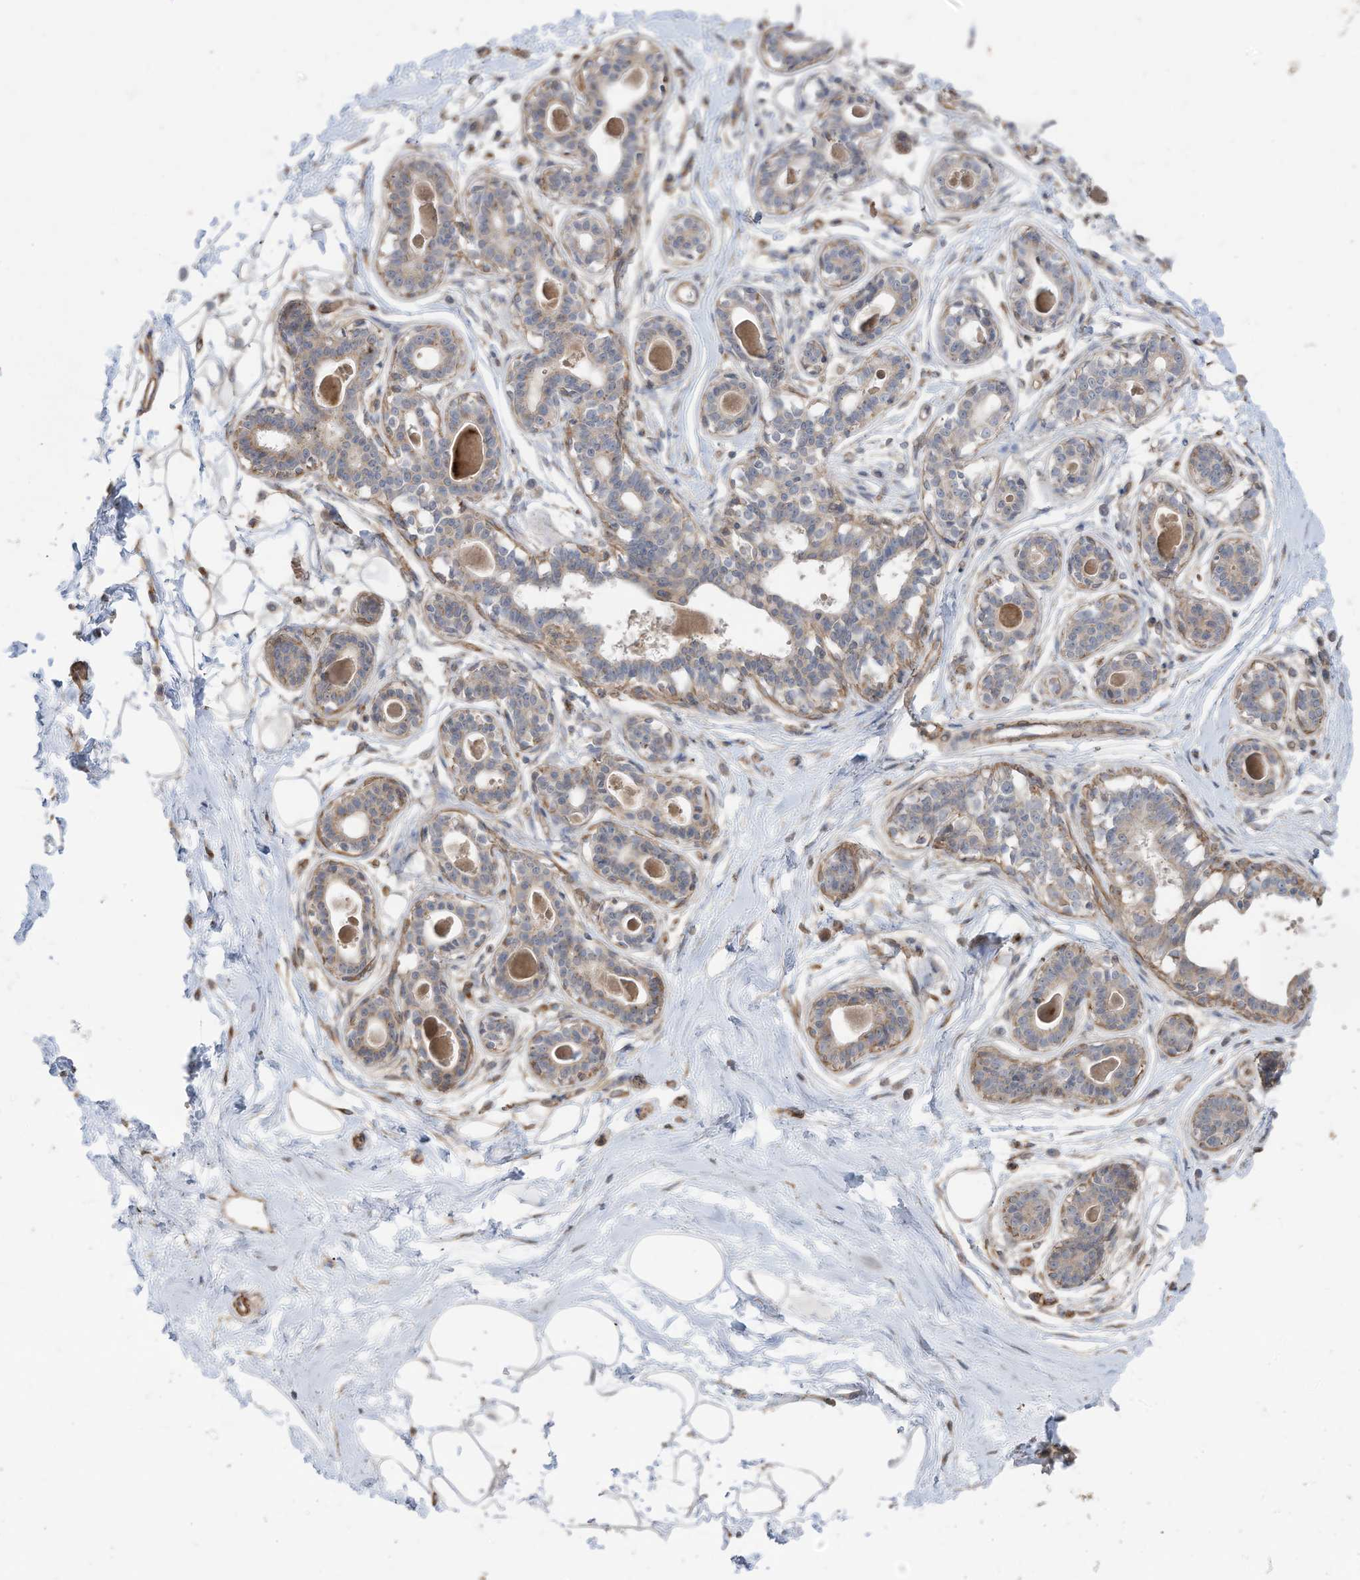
{"staining": {"intensity": "weak", "quantity": "25%-75%", "location": "cytoplasmic/membranous"}, "tissue": "breast", "cell_type": "Adipocytes", "image_type": "normal", "snomed": [{"axis": "morphology", "description": "Normal tissue, NOS"}, {"axis": "topography", "description": "Breast"}], "caption": "Human breast stained with a brown dye reveals weak cytoplasmic/membranous positive positivity in approximately 25%-75% of adipocytes.", "gene": "SLC17A7", "patient": {"sex": "female", "age": 45}}